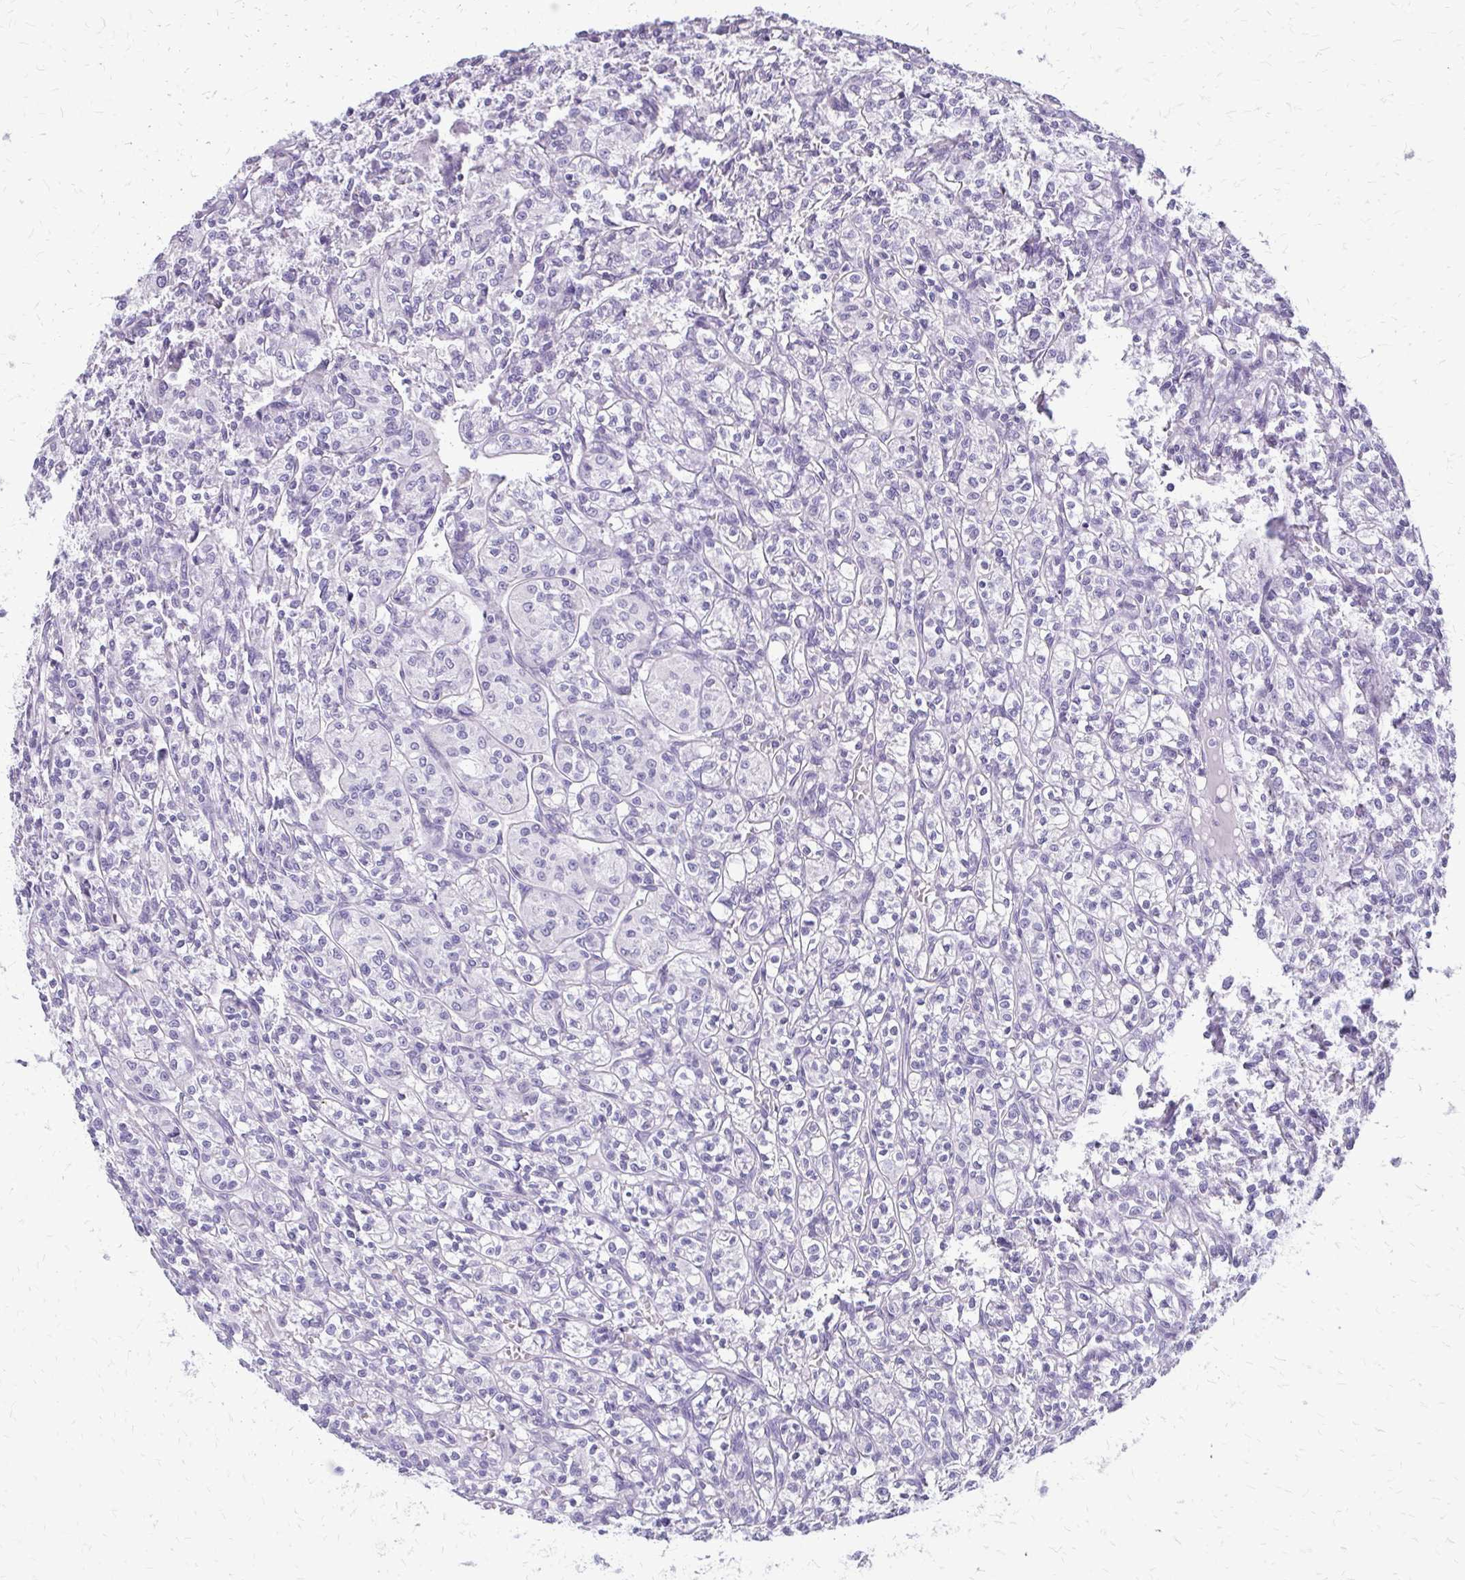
{"staining": {"intensity": "negative", "quantity": "none", "location": "none"}, "tissue": "renal cancer", "cell_type": "Tumor cells", "image_type": "cancer", "snomed": [{"axis": "morphology", "description": "Adenocarcinoma, NOS"}, {"axis": "topography", "description": "Kidney"}], "caption": "Micrograph shows no protein staining in tumor cells of renal cancer tissue.", "gene": "FAM162B", "patient": {"sex": "male", "age": 36}}